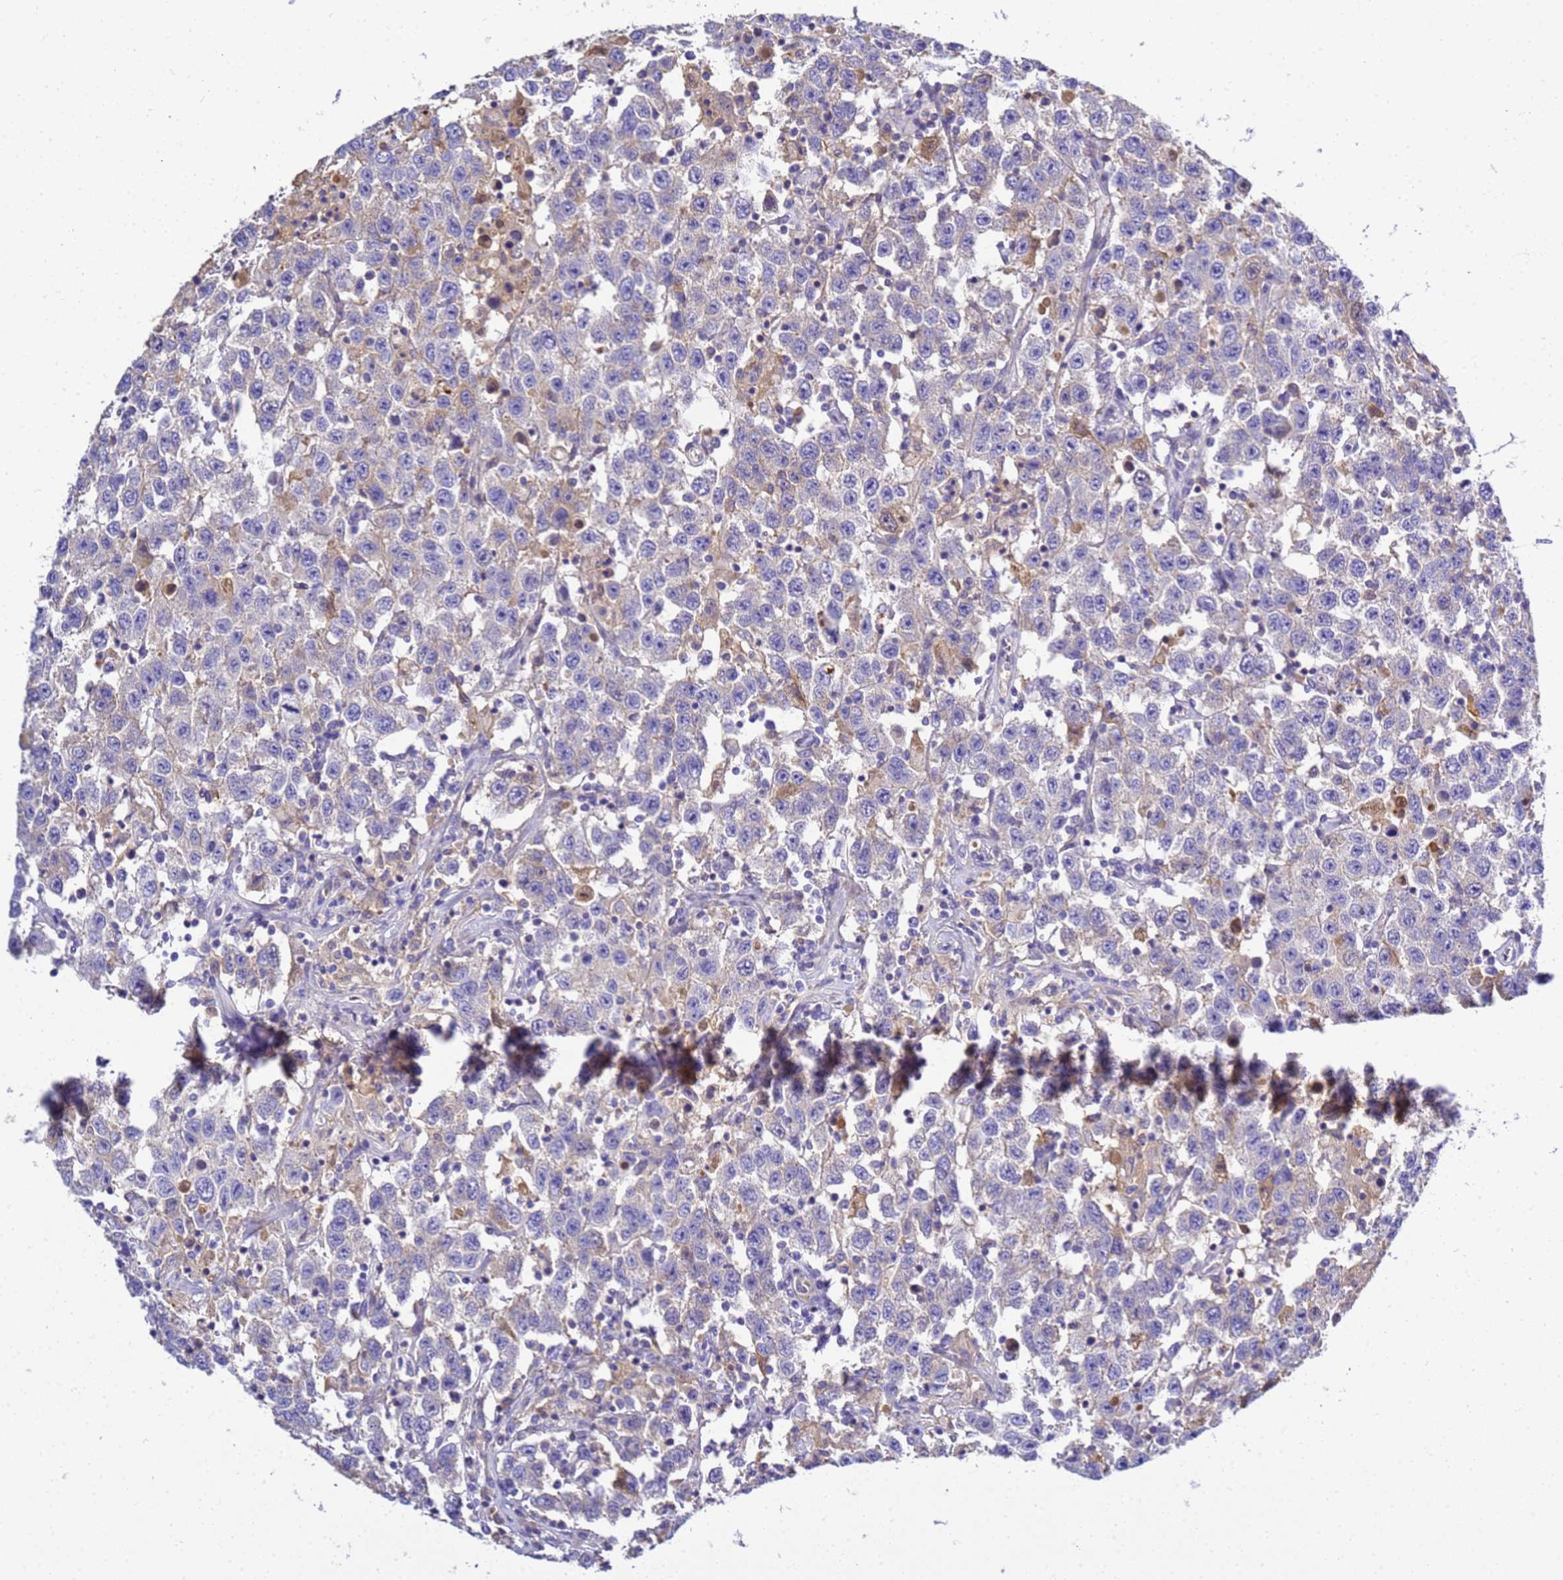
{"staining": {"intensity": "negative", "quantity": "none", "location": "none"}, "tissue": "testis cancer", "cell_type": "Tumor cells", "image_type": "cancer", "snomed": [{"axis": "morphology", "description": "Seminoma, NOS"}, {"axis": "topography", "description": "Testis"}], "caption": "Testis seminoma was stained to show a protein in brown. There is no significant positivity in tumor cells.", "gene": "TBCD", "patient": {"sex": "male", "age": 41}}